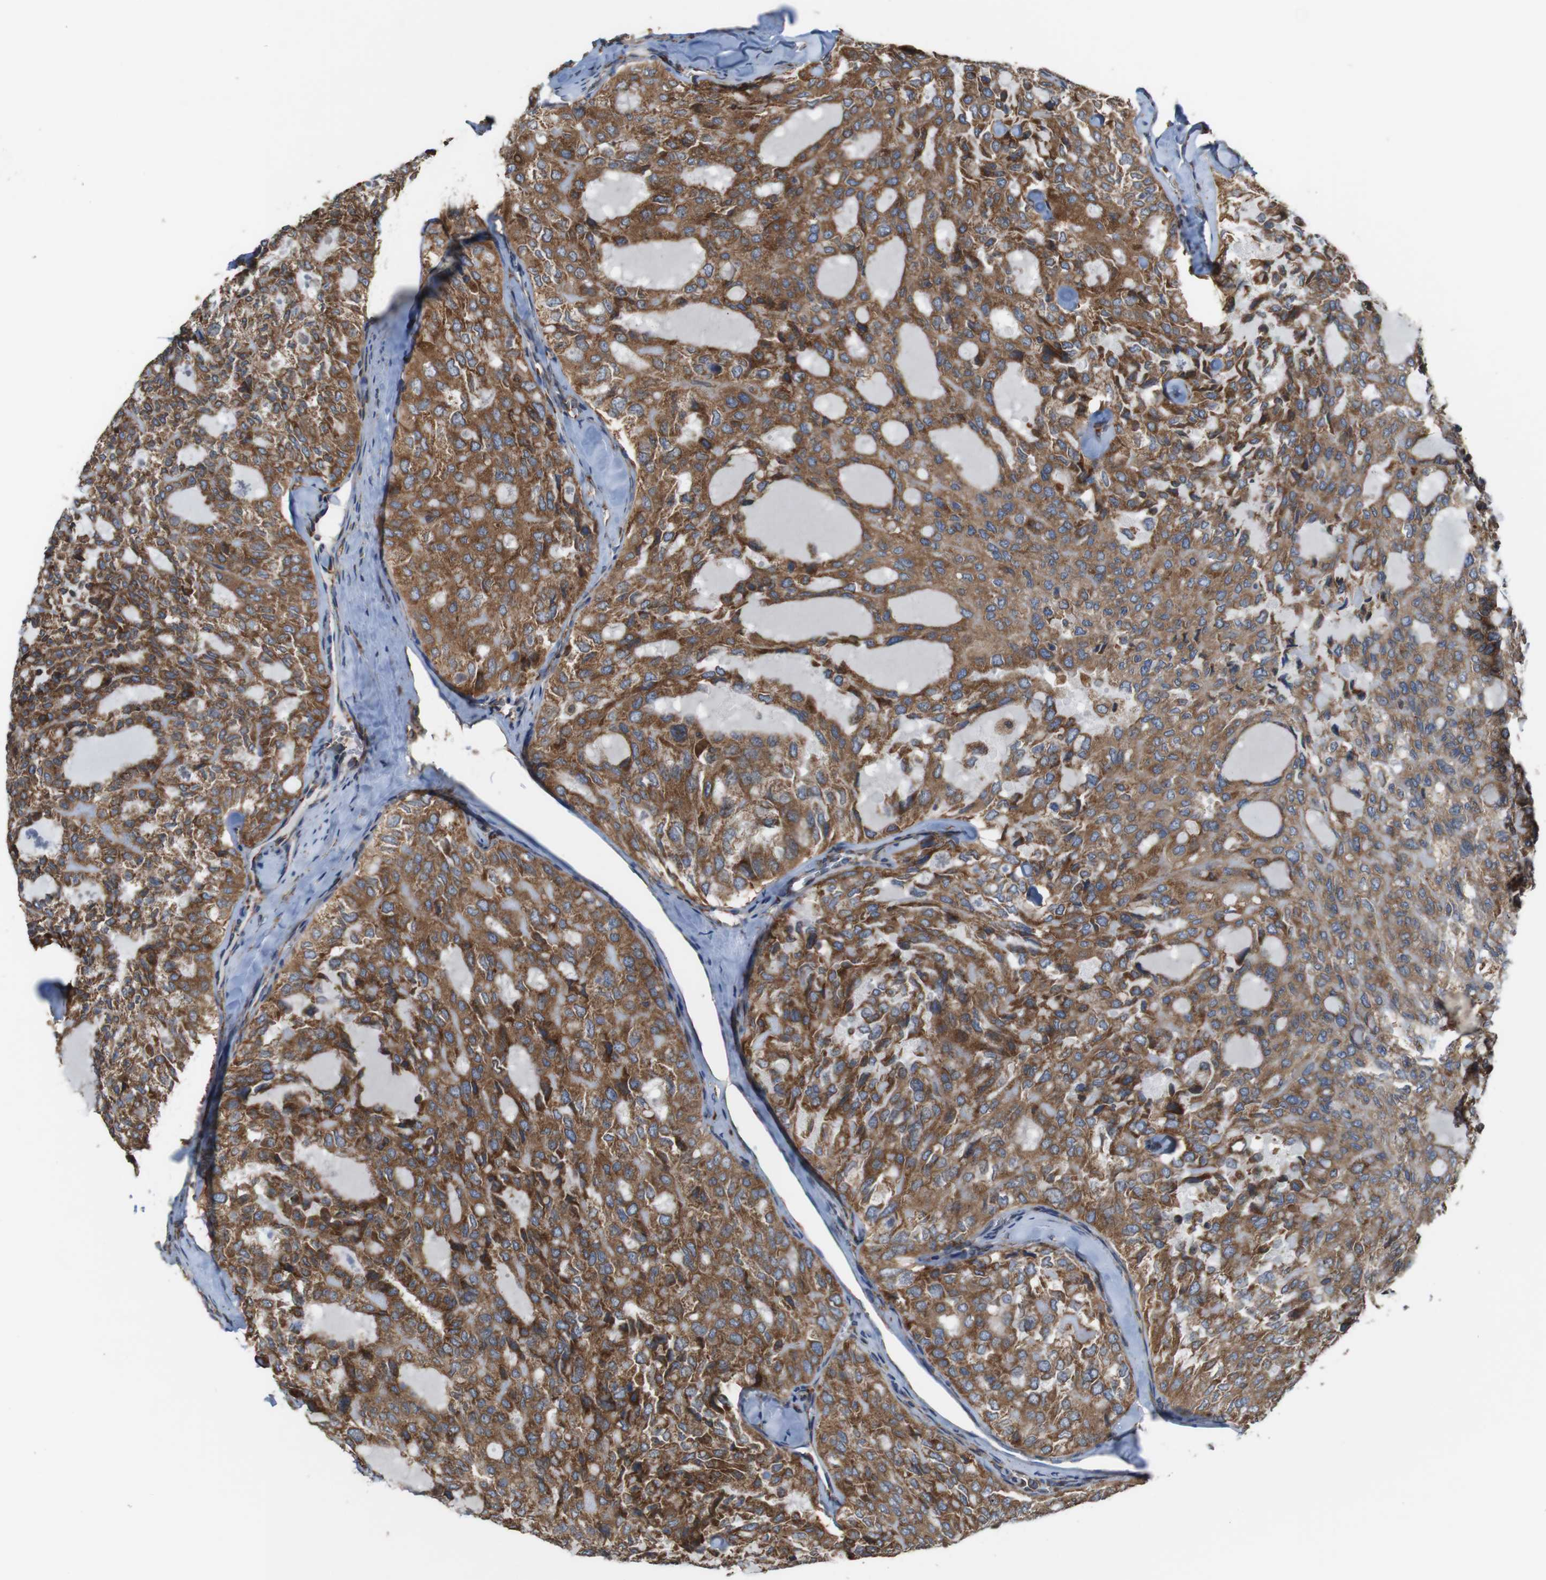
{"staining": {"intensity": "moderate", "quantity": ">75%", "location": "cytoplasmic/membranous"}, "tissue": "thyroid cancer", "cell_type": "Tumor cells", "image_type": "cancer", "snomed": [{"axis": "morphology", "description": "Follicular adenoma carcinoma, NOS"}, {"axis": "topography", "description": "Thyroid gland"}], "caption": "About >75% of tumor cells in human thyroid cancer reveal moderate cytoplasmic/membranous protein staining as visualized by brown immunohistochemical staining.", "gene": "UGGT1", "patient": {"sex": "male", "age": 75}}